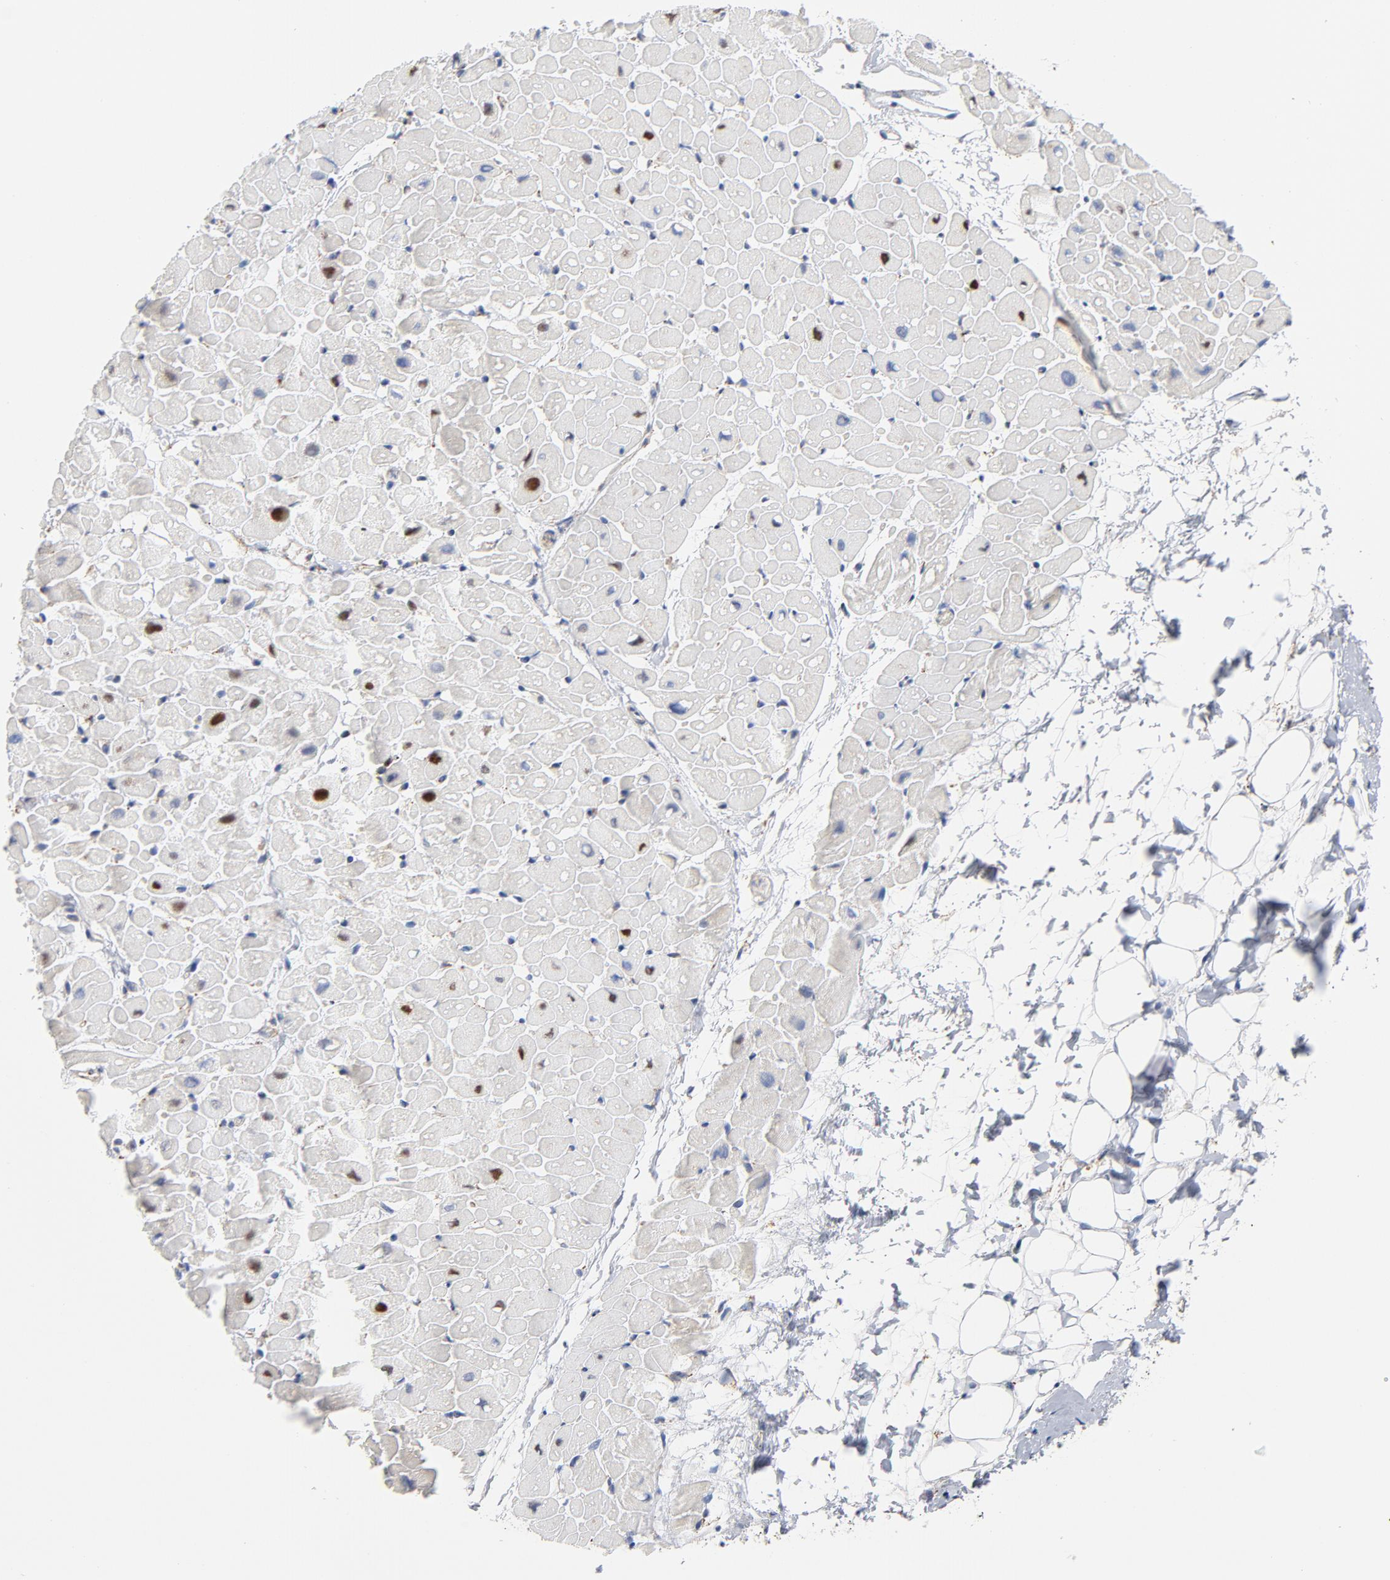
{"staining": {"intensity": "strong", "quantity": "<25%", "location": "nuclear"}, "tissue": "heart muscle", "cell_type": "Cardiomyocytes", "image_type": "normal", "snomed": [{"axis": "morphology", "description": "Normal tissue, NOS"}, {"axis": "topography", "description": "Heart"}], "caption": "Immunohistochemistry (IHC) of normal human heart muscle displays medium levels of strong nuclear expression in approximately <25% of cardiomyocytes. Nuclei are stained in blue.", "gene": "RAPGEF3", "patient": {"sex": "male", "age": 45}}